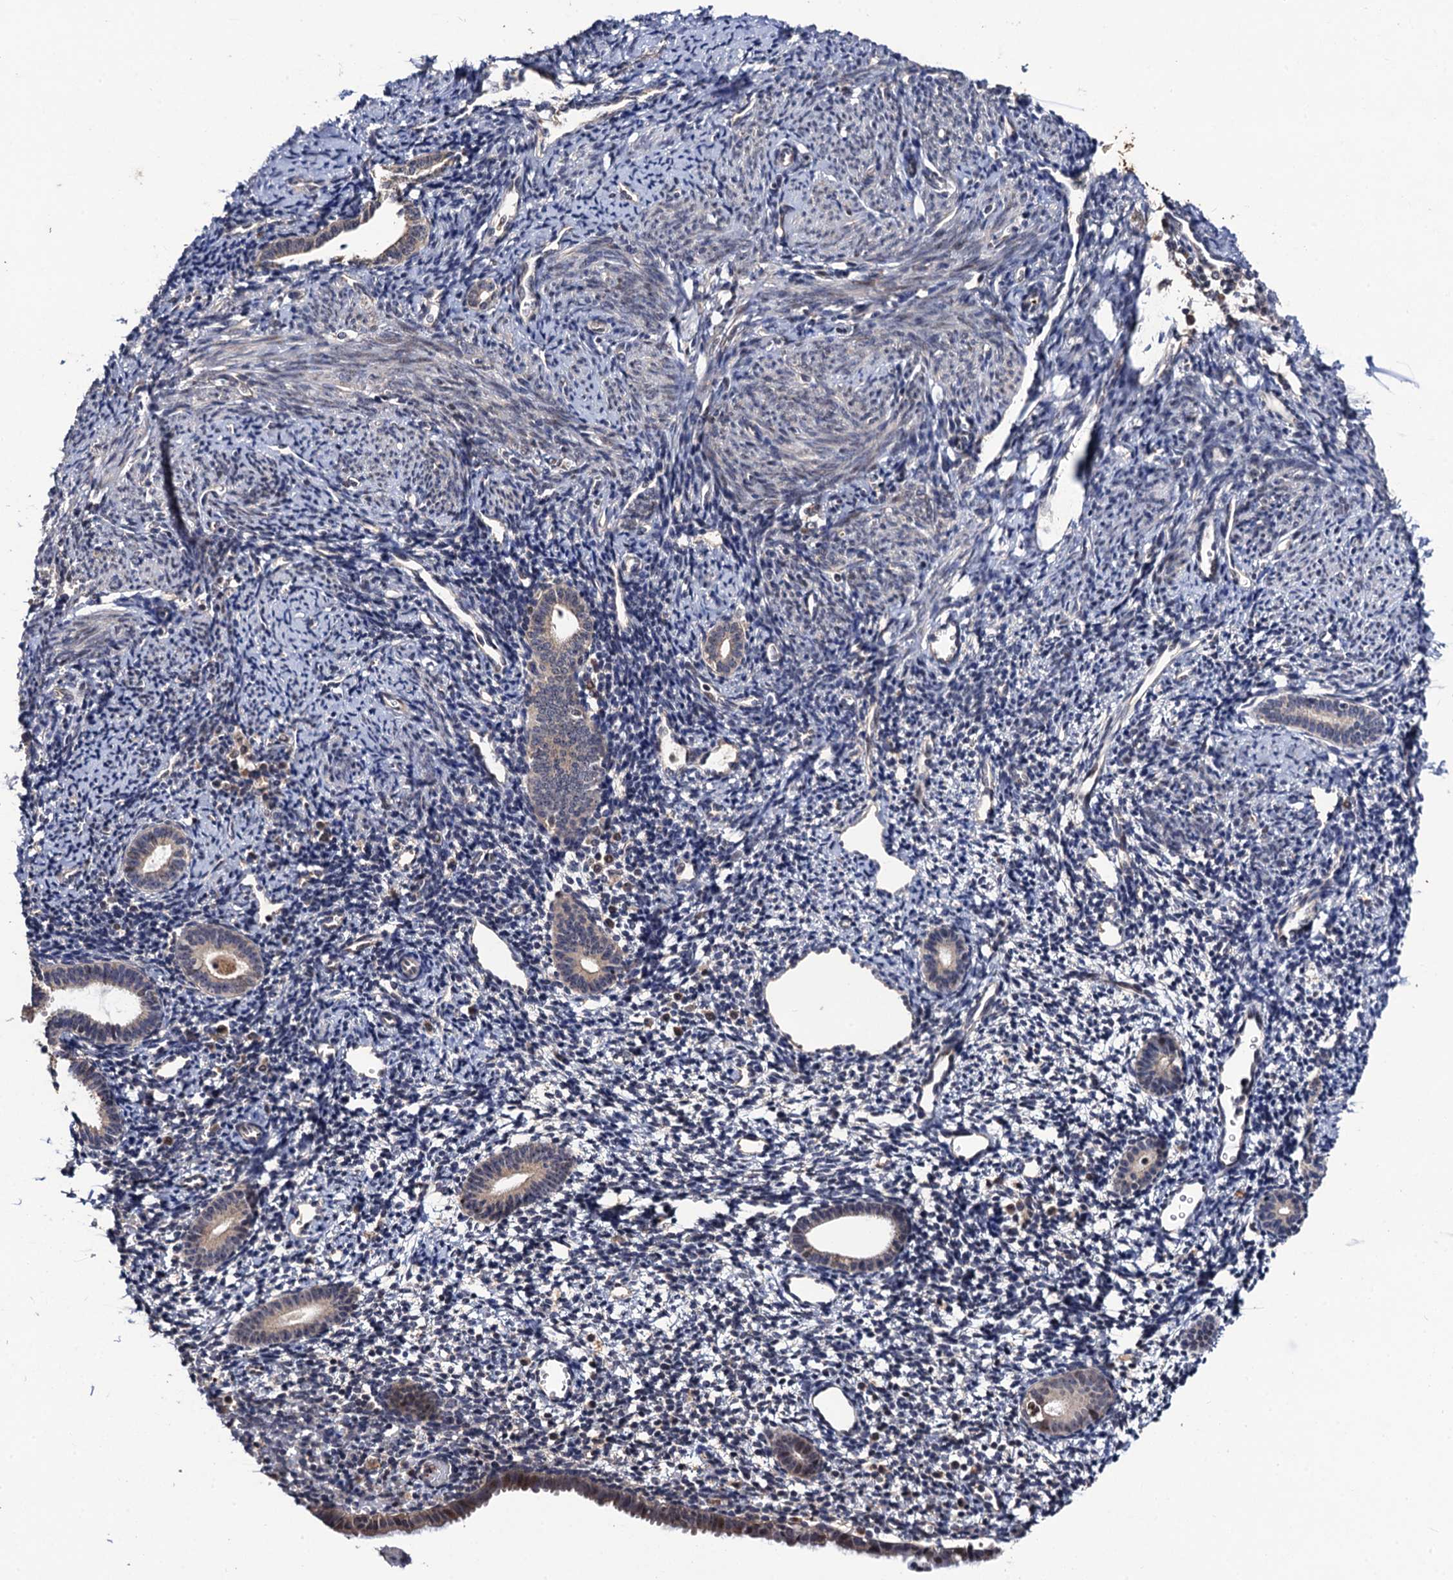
{"staining": {"intensity": "weak", "quantity": "<25%", "location": "cytoplasmic/membranous"}, "tissue": "endometrium", "cell_type": "Cells in endometrial stroma", "image_type": "normal", "snomed": [{"axis": "morphology", "description": "Normal tissue, NOS"}, {"axis": "topography", "description": "Endometrium"}], "caption": "An image of human endometrium is negative for staining in cells in endometrial stroma.", "gene": "LRRC63", "patient": {"sex": "female", "age": 56}}